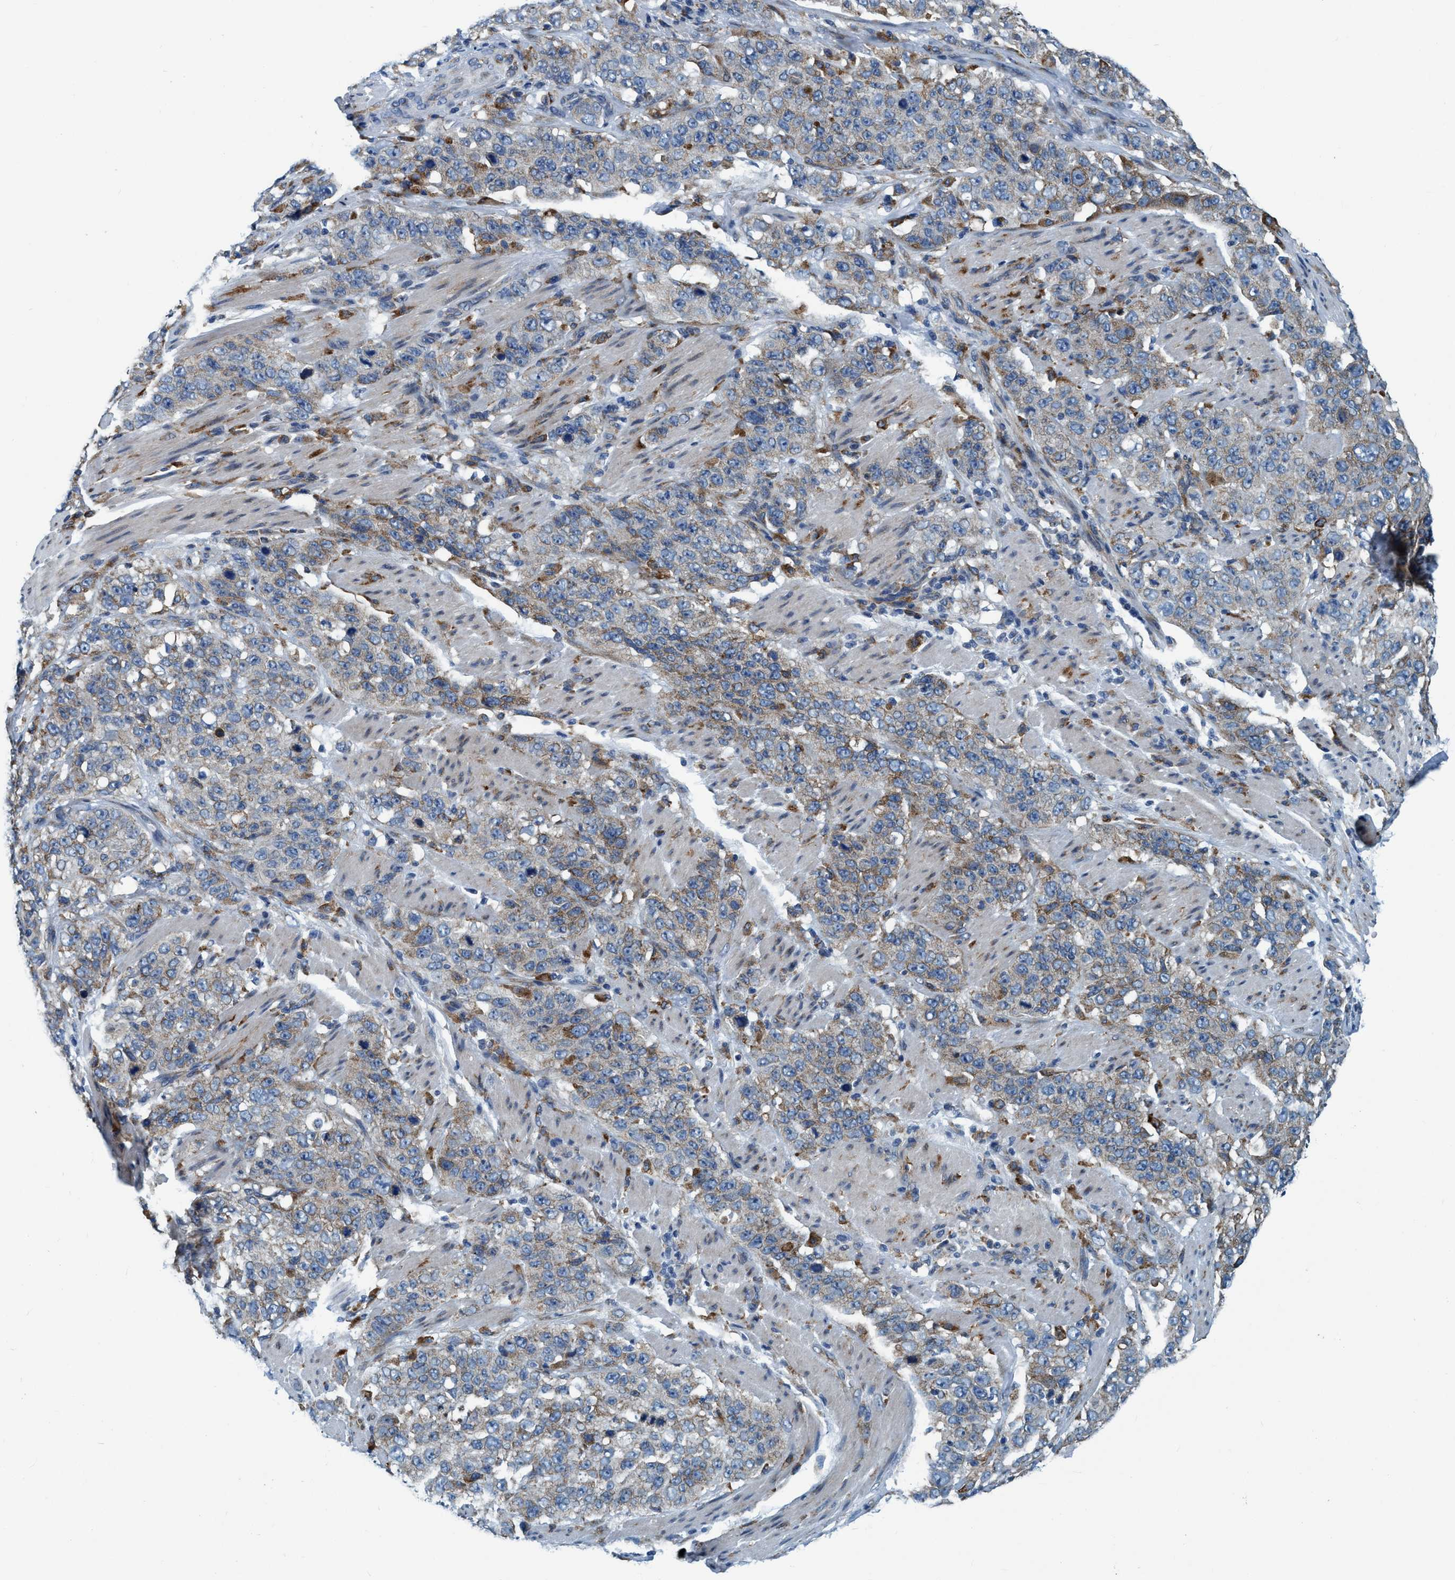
{"staining": {"intensity": "weak", "quantity": "<25%", "location": "cytoplasmic/membranous"}, "tissue": "stomach cancer", "cell_type": "Tumor cells", "image_type": "cancer", "snomed": [{"axis": "morphology", "description": "Adenocarcinoma, NOS"}, {"axis": "topography", "description": "Stomach"}], "caption": "Stomach cancer was stained to show a protein in brown. There is no significant expression in tumor cells.", "gene": "ARMC9", "patient": {"sex": "male", "age": 48}}